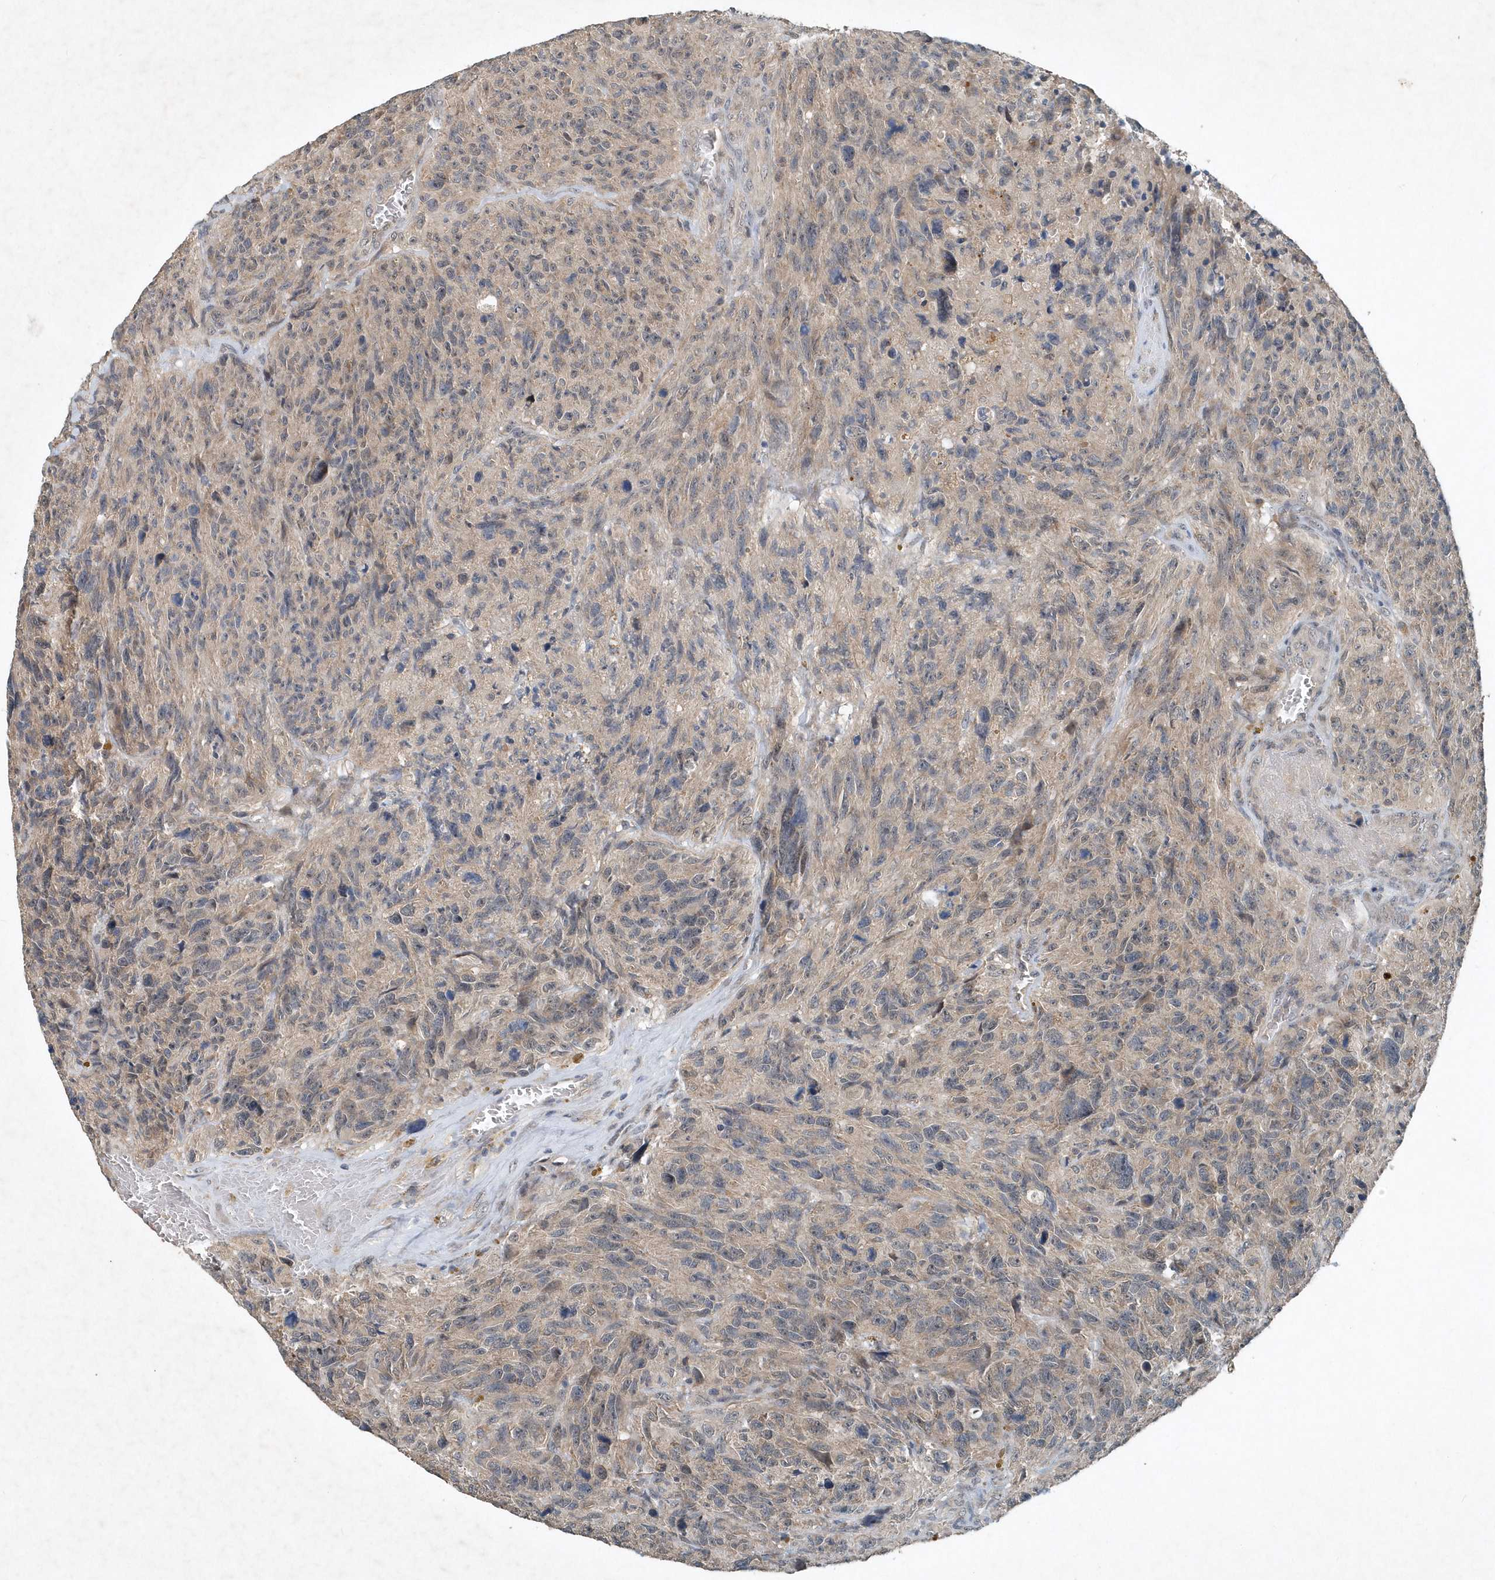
{"staining": {"intensity": "weak", "quantity": "25%-75%", "location": "cytoplasmic/membranous"}, "tissue": "glioma", "cell_type": "Tumor cells", "image_type": "cancer", "snomed": [{"axis": "morphology", "description": "Glioma, malignant, High grade"}, {"axis": "topography", "description": "Brain"}], "caption": "About 25%-75% of tumor cells in malignant high-grade glioma display weak cytoplasmic/membranous protein expression as visualized by brown immunohistochemical staining.", "gene": "SCFD2", "patient": {"sex": "male", "age": 69}}